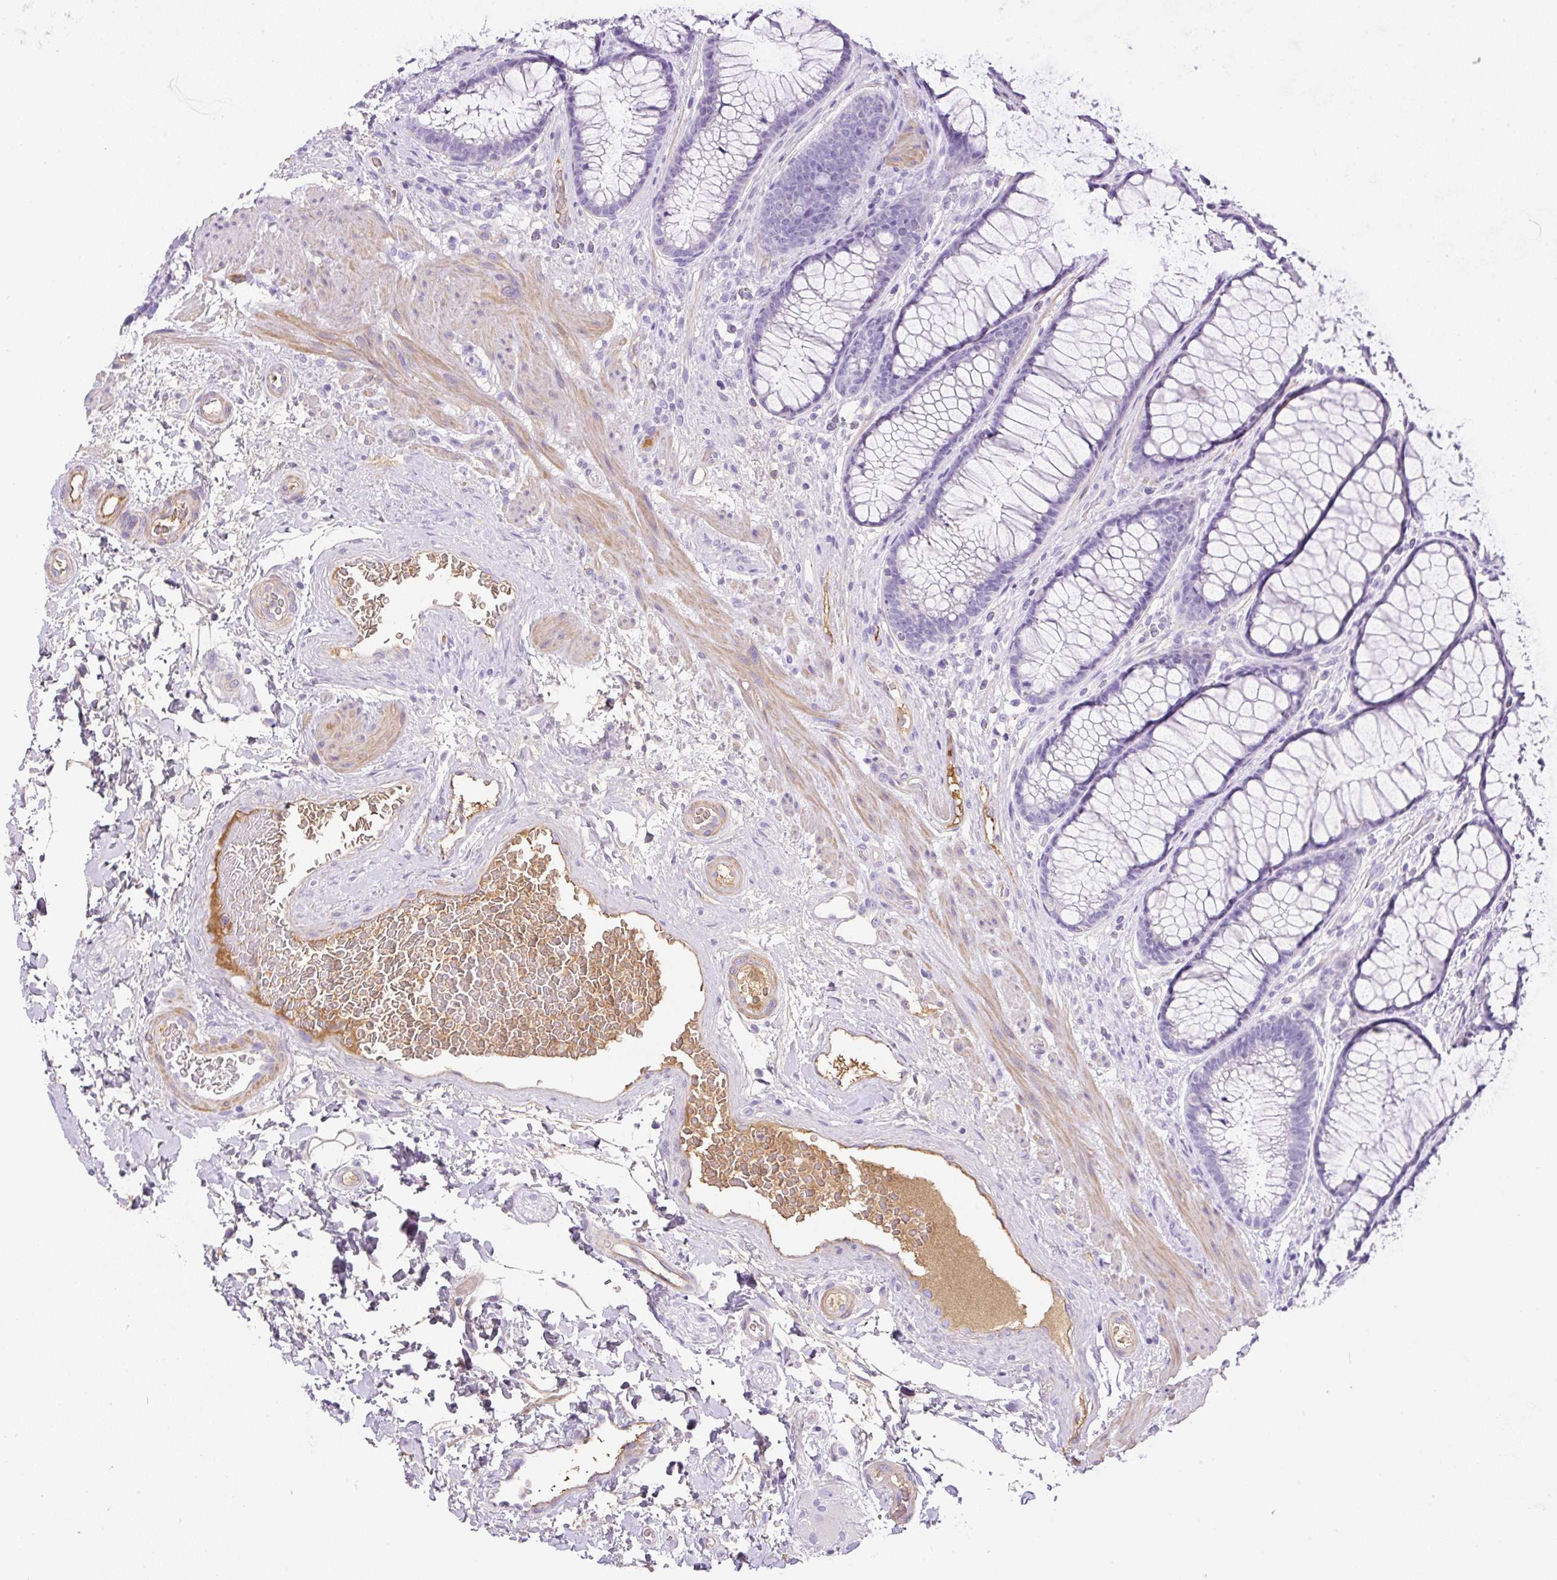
{"staining": {"intensity": "moderate", "quantity": "25%-75%", "location": "cytoplasmic/membranous"}, "tissue": "colon", "cell_type": "Endothelial cells", "image_type": "normal", "snomed": [{"axis": "morphology", "description": "Normal tissue, NOS"}, {"axis": "topography", "description": "Colon"}], "caption": "This photomicrograph shows benign colon stained with immunohistochemistry (IHC) to label a protein in brown. The cytoplasmic/membranous of endothelial cells show moderate positivity for the protein. Nuclei are counter-stained blue.", "gene": "TDRD15", "patient": {"sex": "female", "age": 82}}